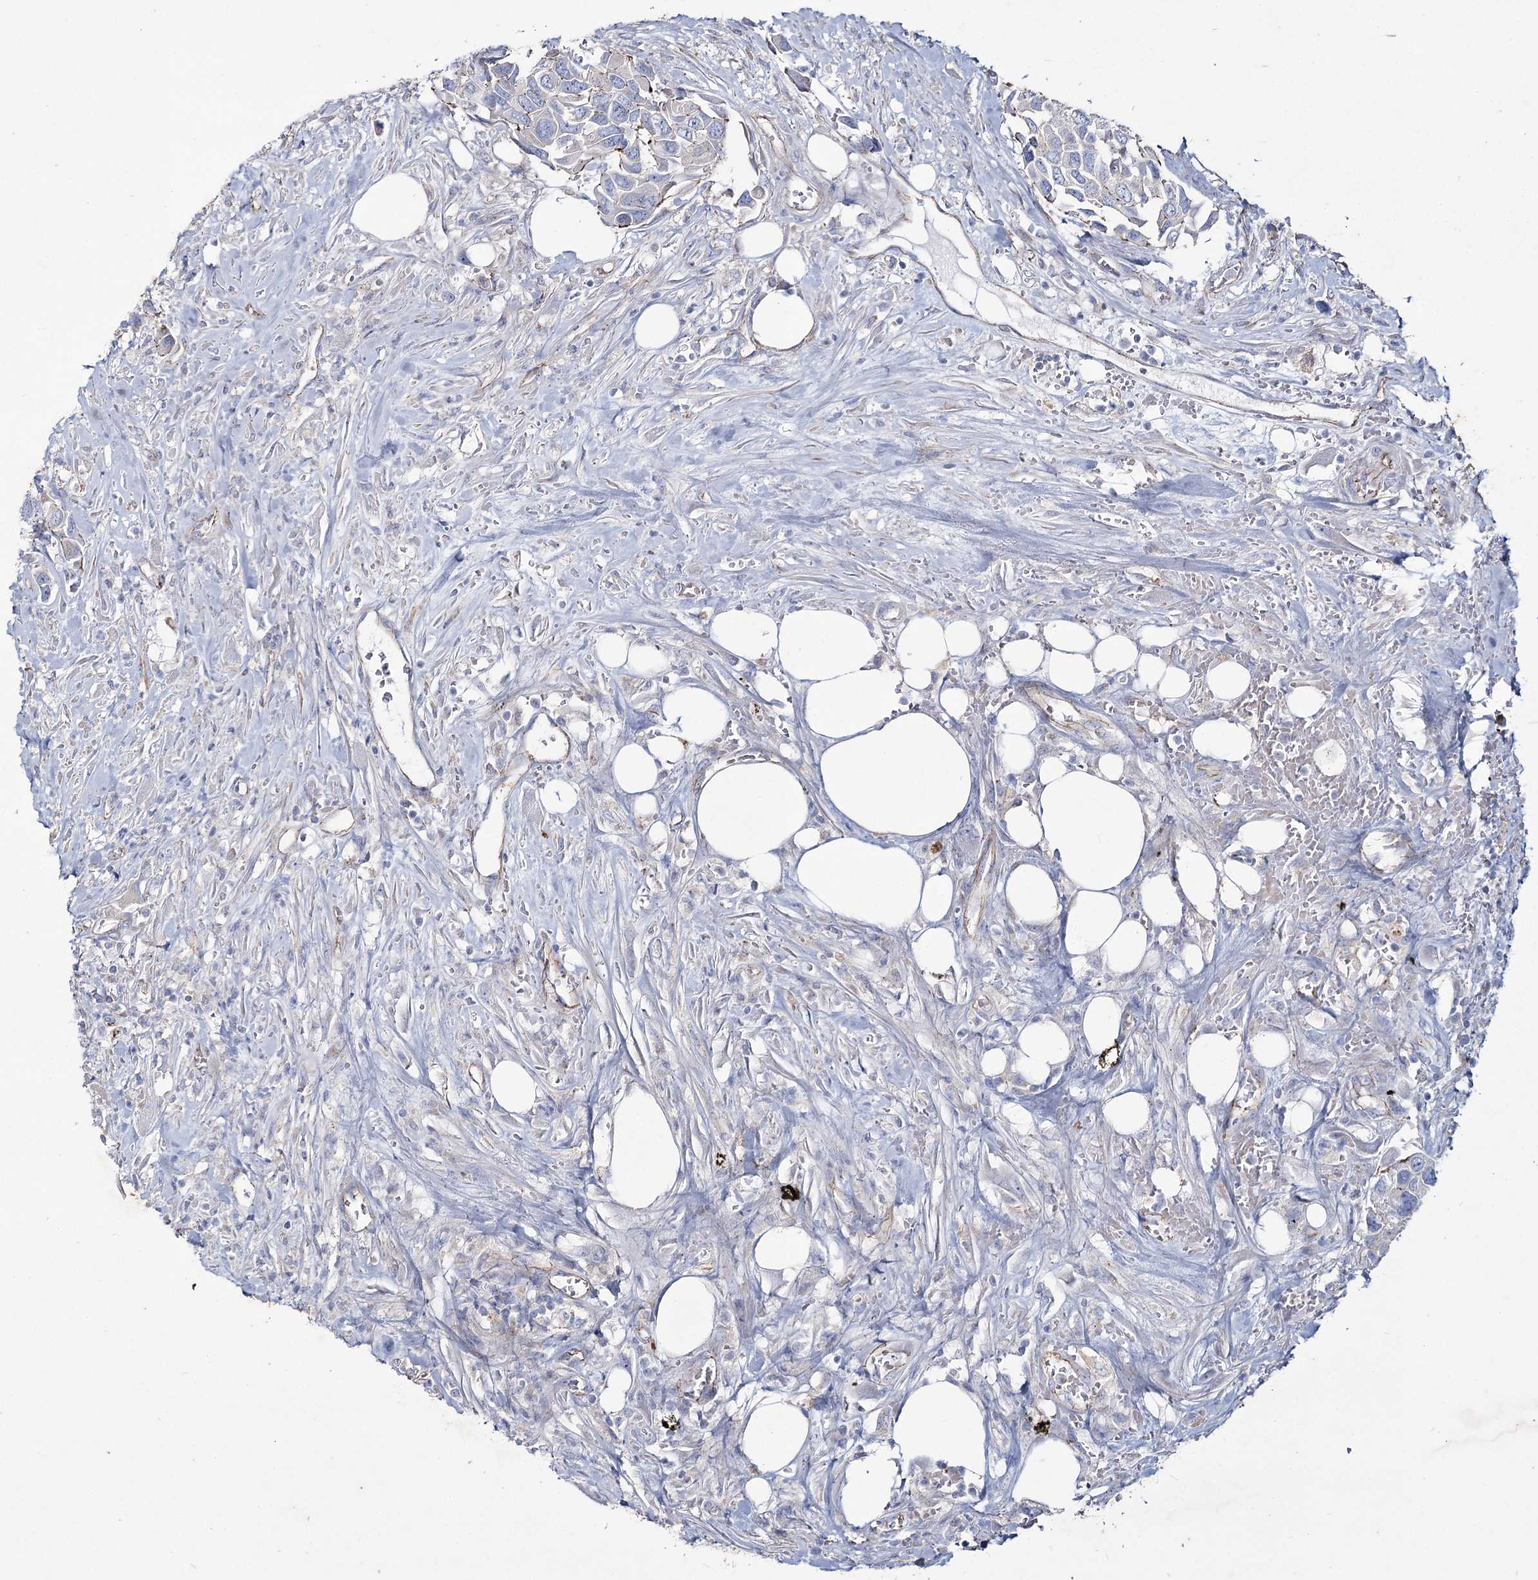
{"staining": {"intensity": "weak", "quantity": "<25%", "location": "cytoplasmic/membranous"}, "tissue": "urothelial cancer", "cell_type": "Tumor cells", "image_type": "cancer", "snomed": [{"axis": "morphology", "description": "Urothelial carcinoma, High grade"}, {"axis": "topography", "description": "Urinary bladder"}], "caption": "DAB (3,3'-diaminobenzidine) immunohistochemical staining of urothelial cancer shows no significant staining in tumor cells.", "gene": "LDLRAD3", "patient": {"sex": "male", "age": 74}}